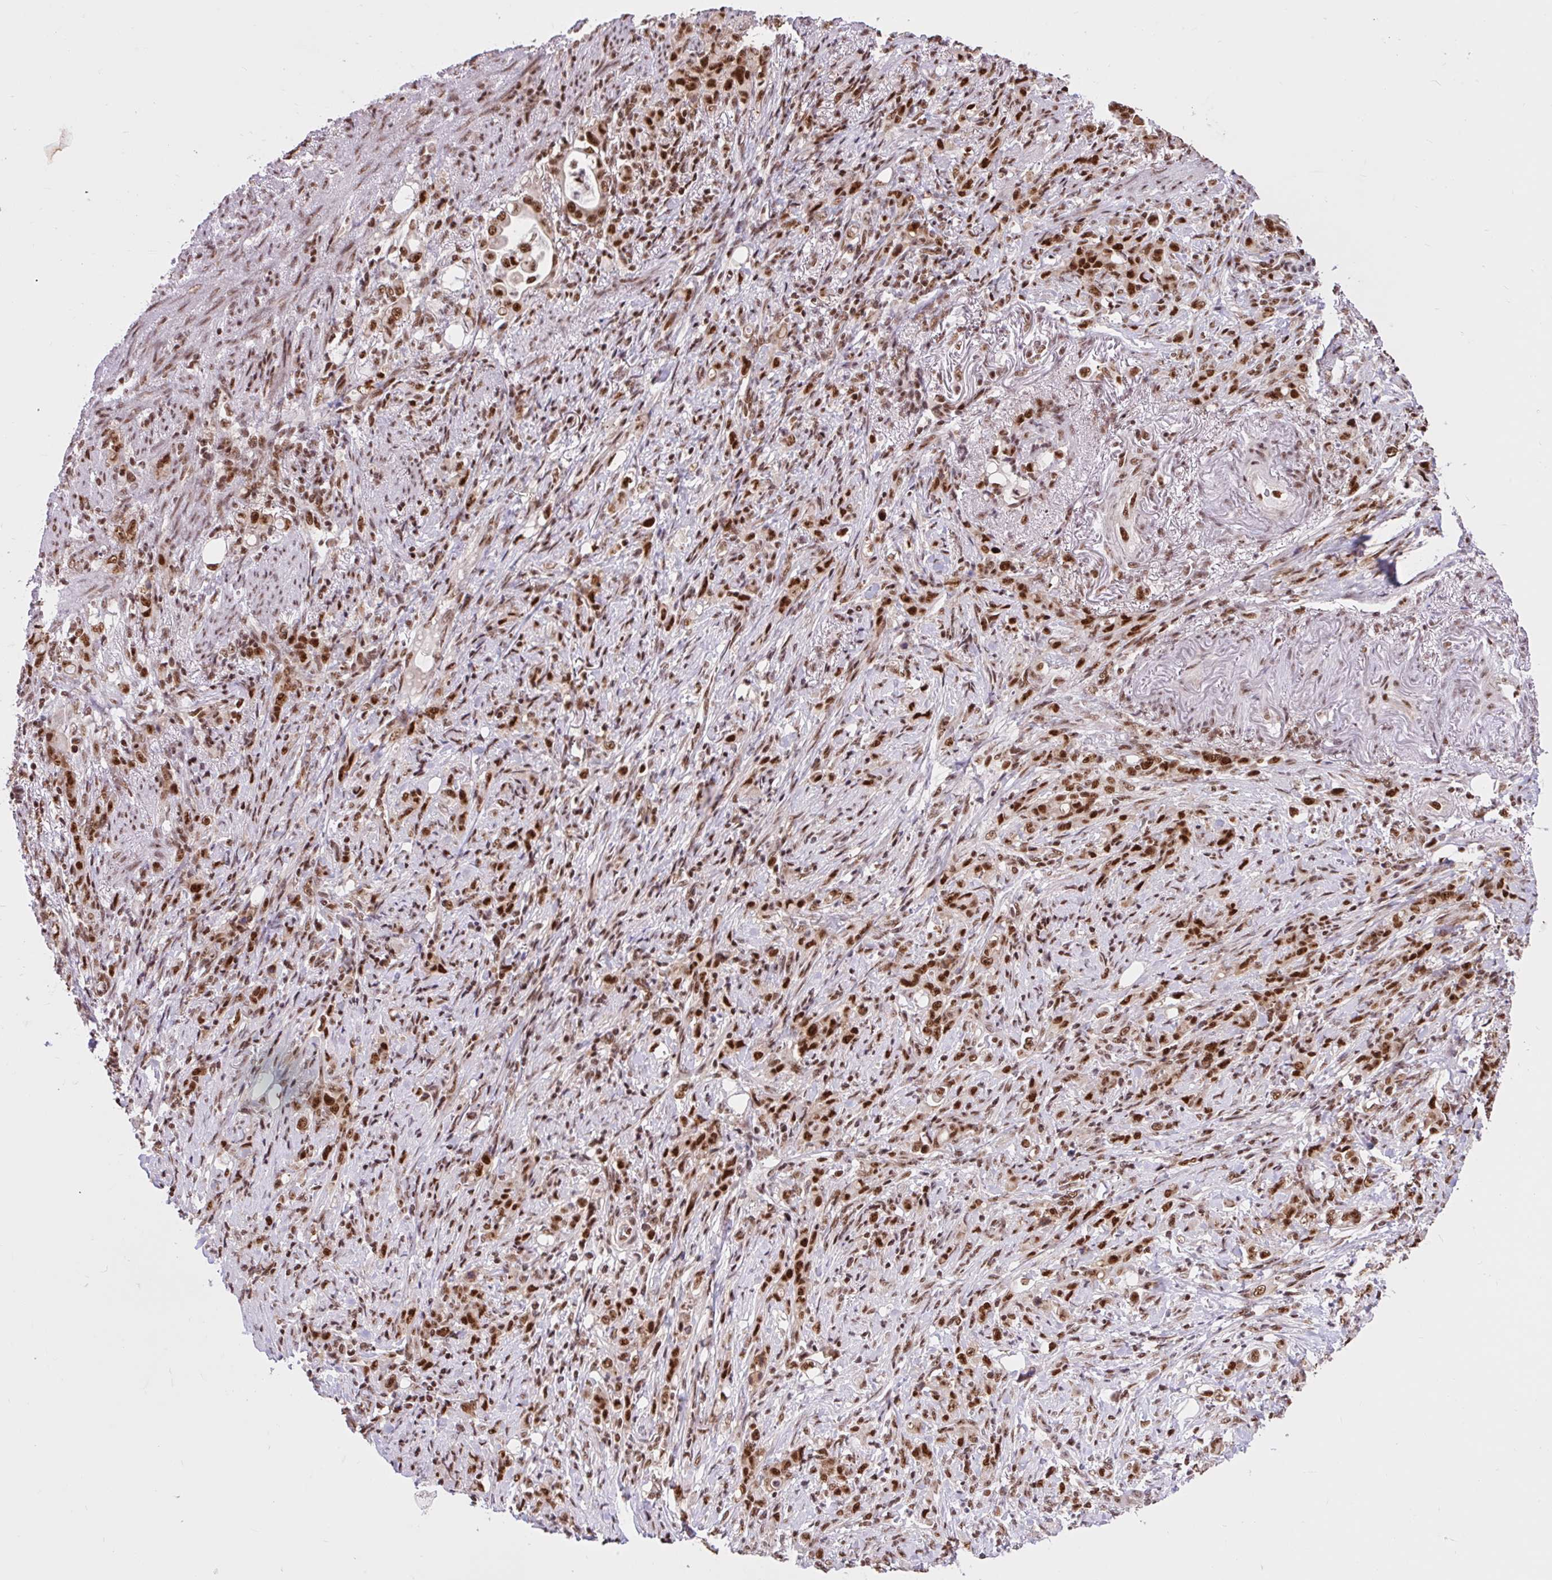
{"staining": {"intensity": "strong", "quantity": ">75%", "location": "nuclear"}, "tissue": "stomach cancer", "cell_type": "Tumor cells", "image_type": "cancer", "snomed": [{"axis": "morphology", "description": "Normal tissue, NOS"}, {"axis": "morphology", "description": "Adenocarcinoma, NOS"}, {"axis": "topography", "description": "Stomach"}], "caption": "A brown stain shows strong nuclear expression of a protein in human adenocarcinoma (stomach) tumor cells.", "gene": "CCDC12", "patient": {"sex": "female", "age": 79}}